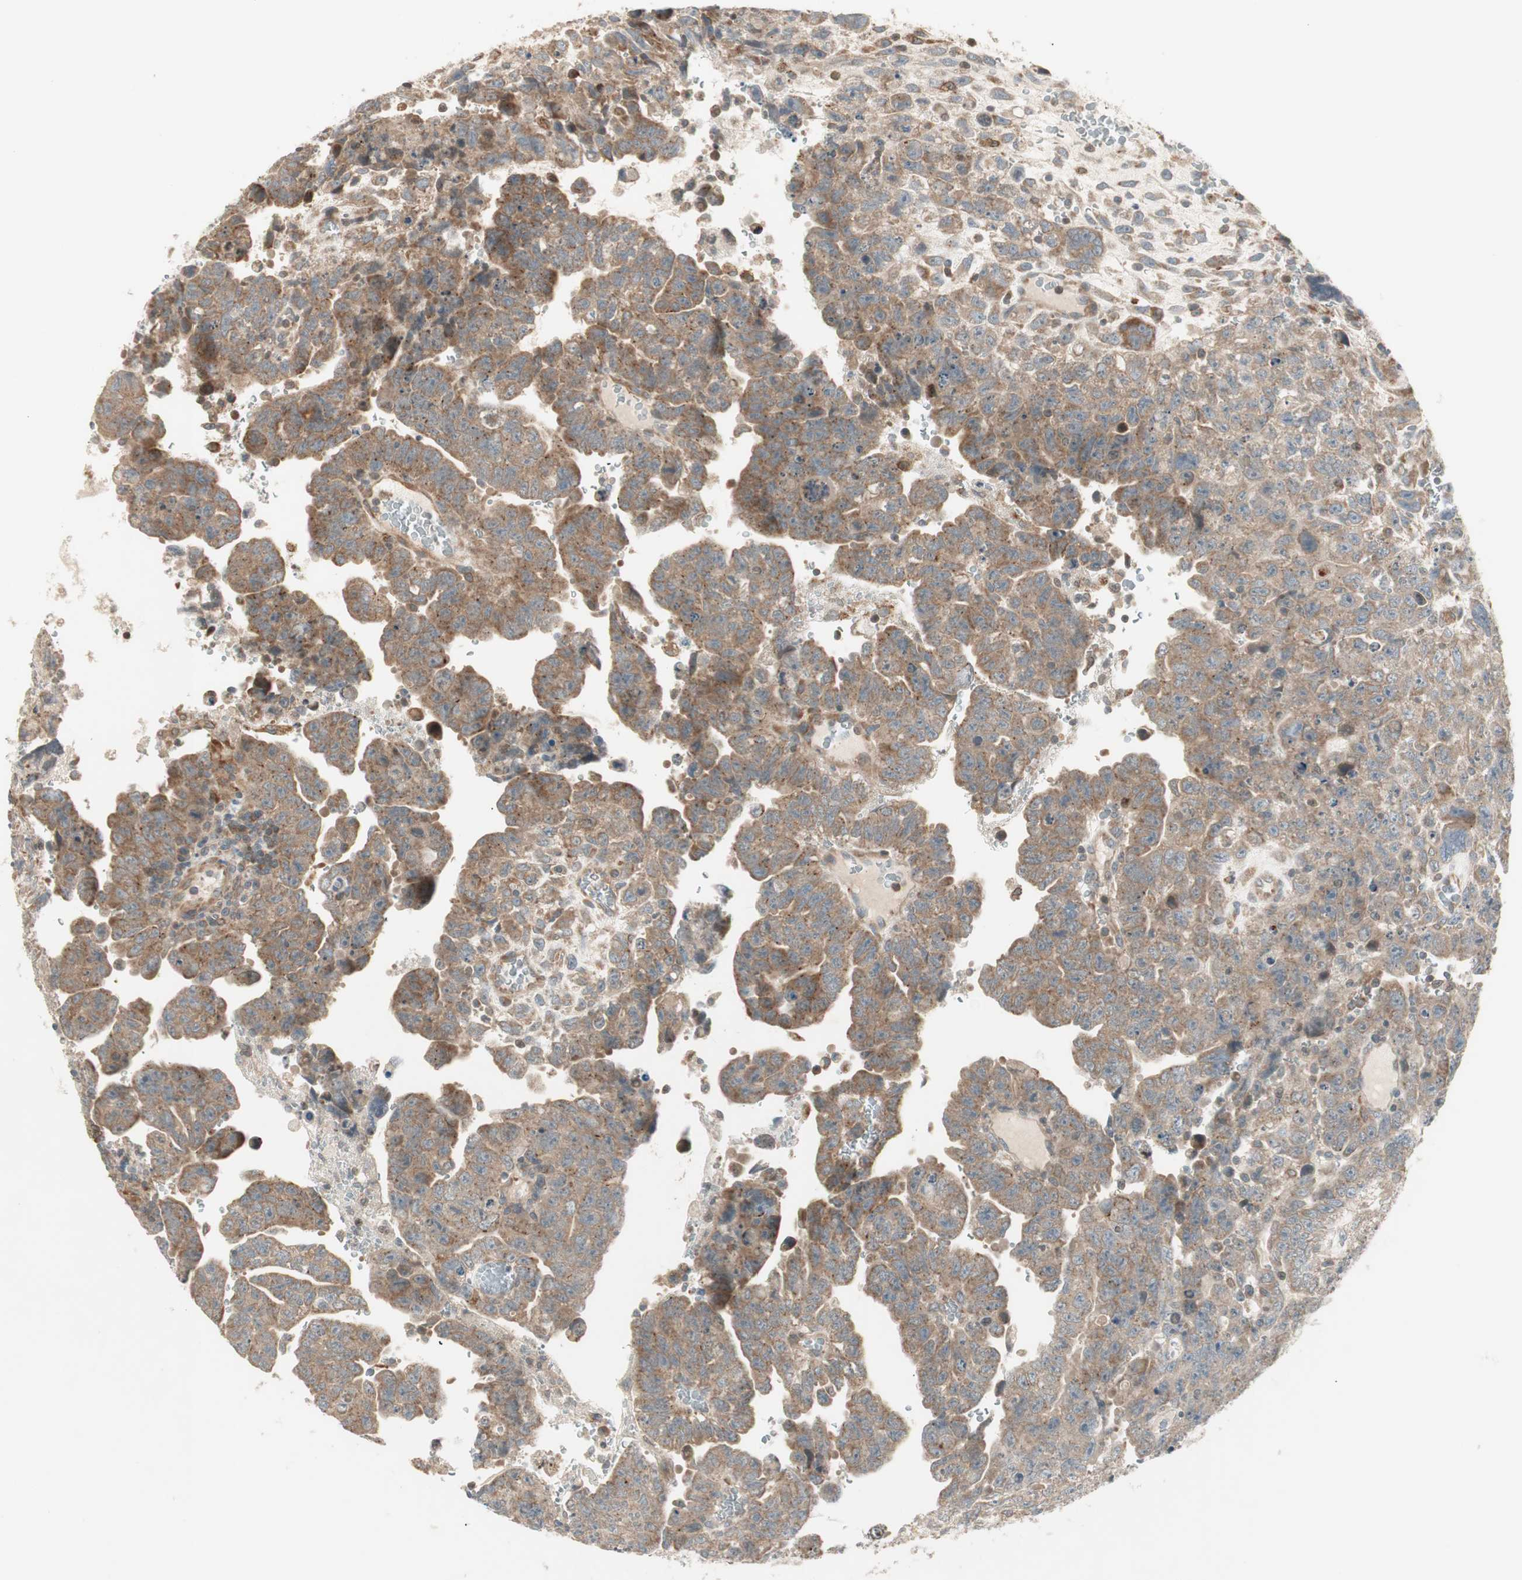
{"staining": {"intensity": "weak", "quantity": ">75%", "location": "cytoplasmic/membranous"}, "tissue": "testis cancer", "cell_type": "Tumor cells", "image_type": "cancer", "snomed": [{"axis": "morphology", "description": "Carcinoma, Embryonal, NOS"}, {"axis": "topography", "description": "Testis"}], "caption": "Tumor cells demonstrate low levels of weak cytoplasmic/membranous positivity in about >75% of cells in testis cancer (embryonal carcinoma). Using DAB (brown) and hematoxylin (blue) stains, captured at high magnification using brightfield microscopy.", "gene": "SFRP1", "patient": {"sex": "male", "age": 28}}